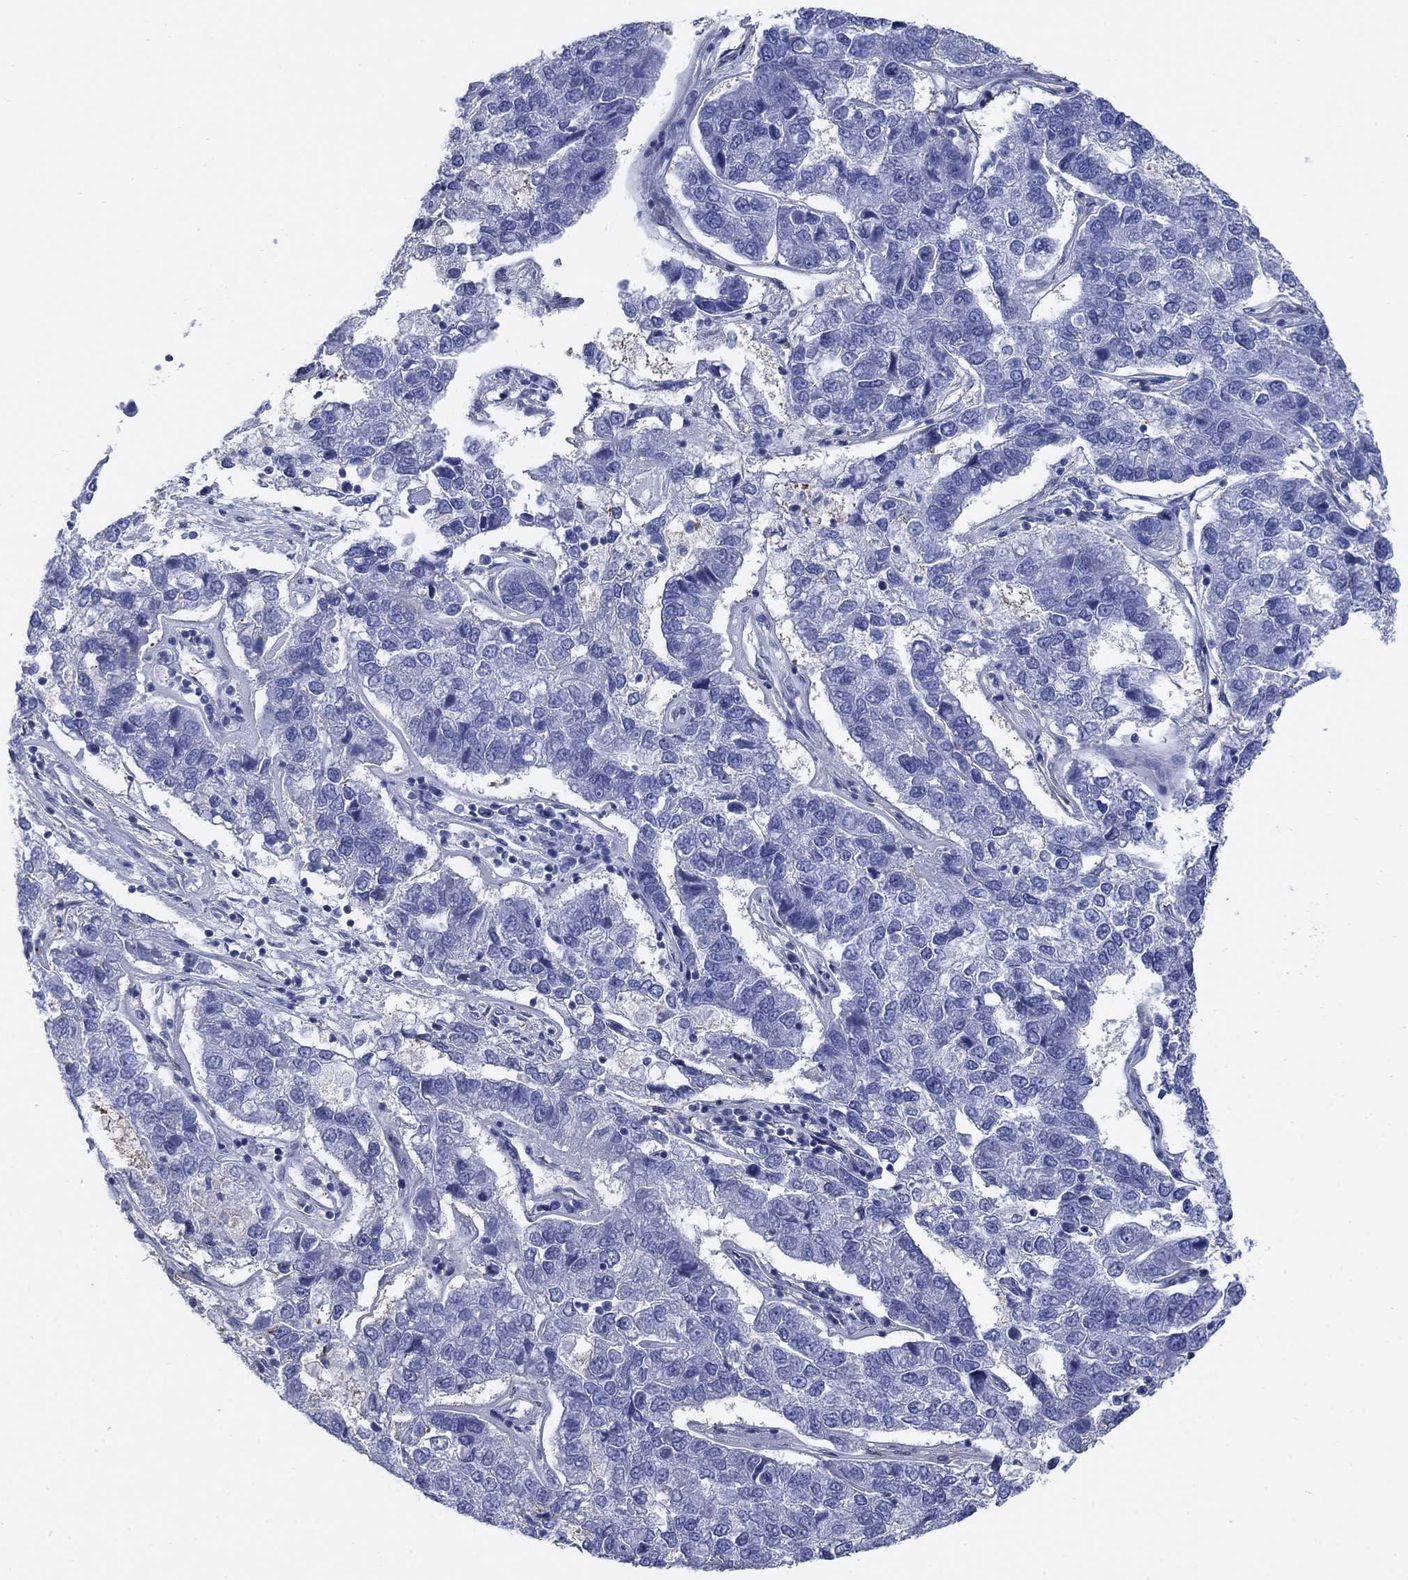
{"staining": {"intensity": "negative", "quantity": "none", "location": "none"}, "tissue": "pancreatic cancer", "cell_type": "Tumor cells", "image_type": "cancer", "snomed": [{"axis": "morphology", "description": "Adenocarcinoma, NOS"}, {"axis": "topography", "description": "Pancreas"}], "caption": "Immunohistochemical staining of adenocarcinoma (pancreatic) shows no significant expression in tumor cells.", "gene": "MYO3A", "patient": {"sex": "female", "age": 61}}